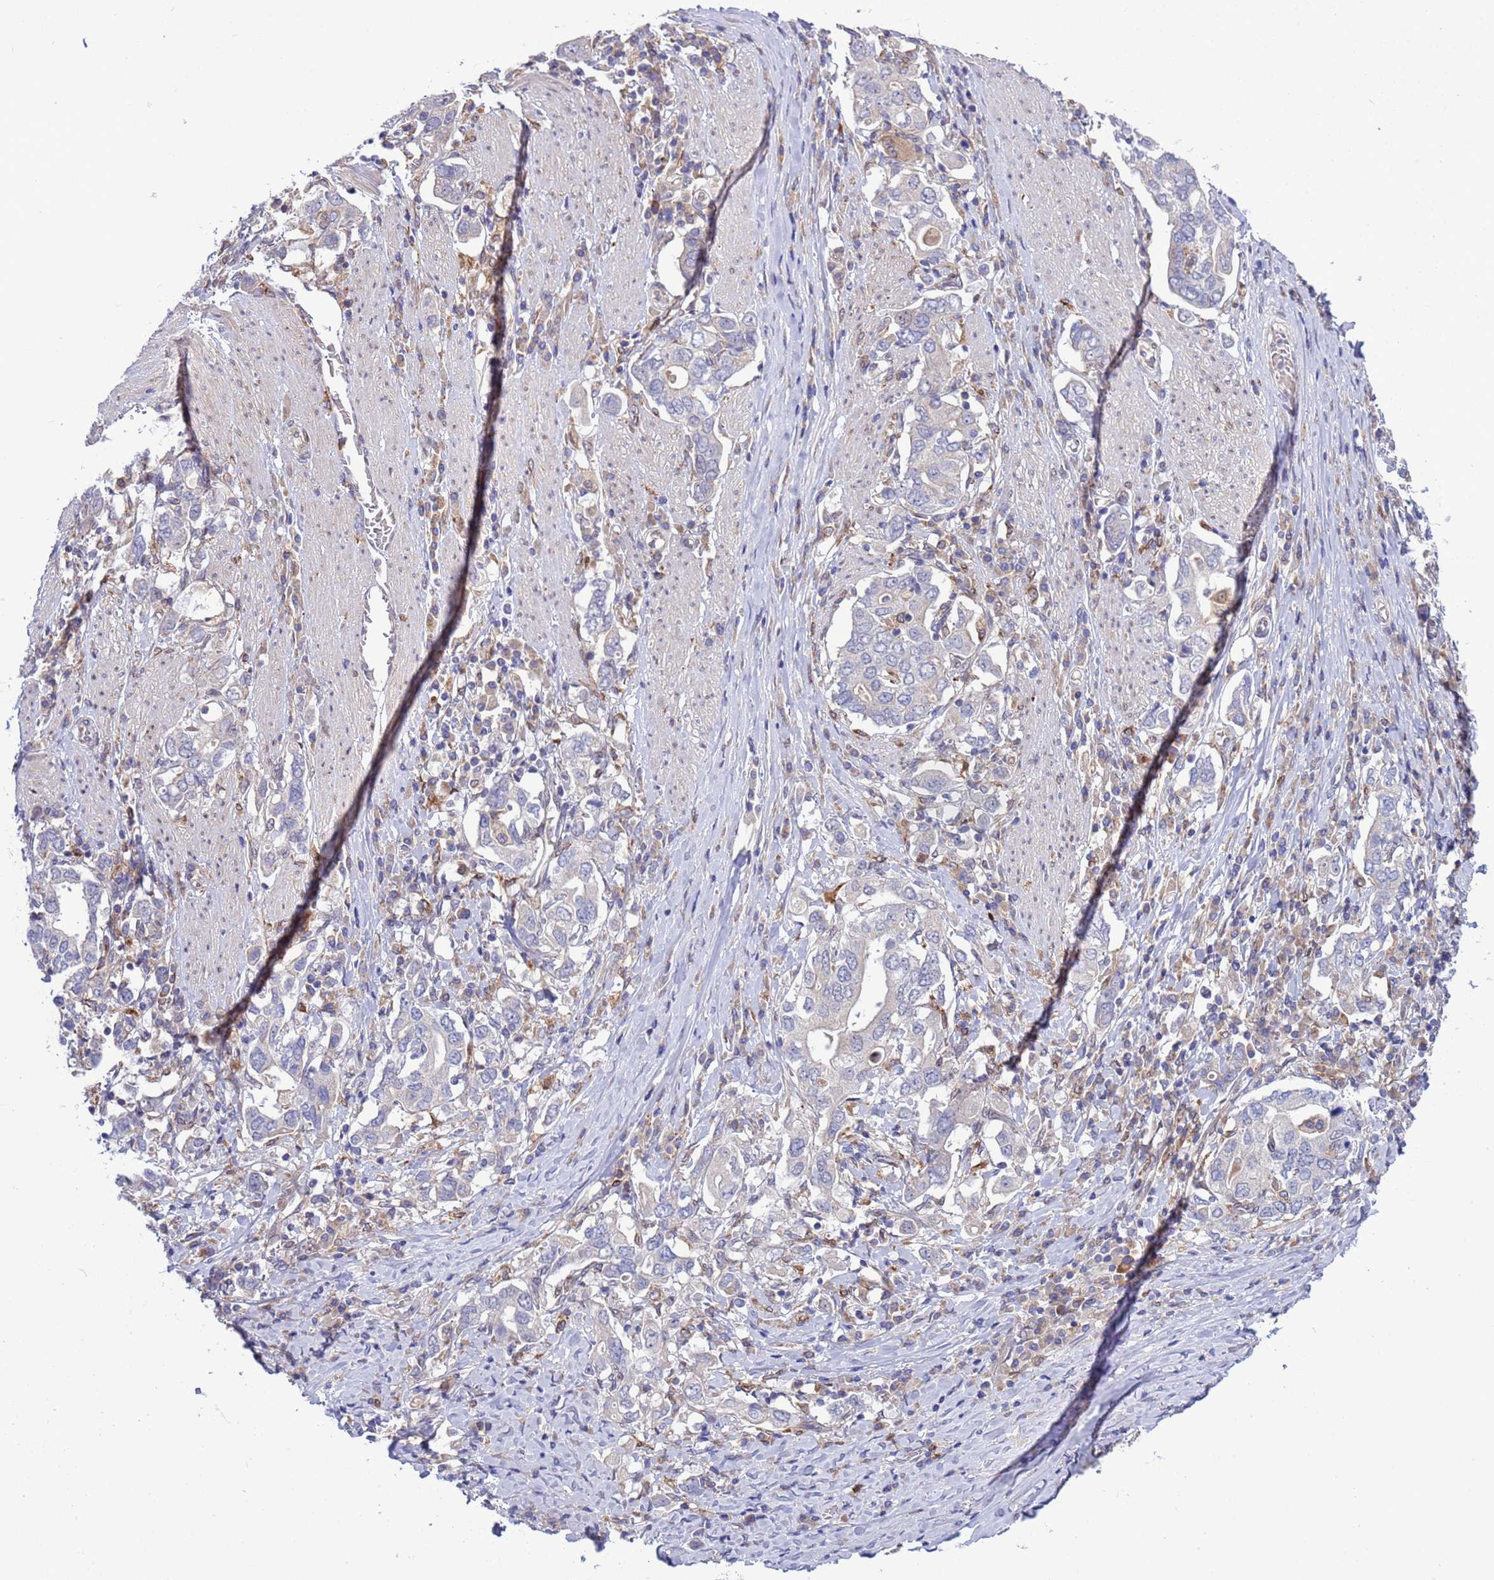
{"staining": {"intensity": "negative", "quantity": "none", "location": "none"}, "tissue": "stomach cancer", "cell_type": "Tumor cells", "image_type": "cancer", "snomed": [{"axis": "morphology", "description": "Adenocarcinoma, NOS"}, {"axis": "topography", "description": "Stomach, upper"}, {"axis": "topography", "description": "Stomach"}], "caption": "The image displays no significant expression in tumor cells of adenocarcinoma (stomach). (DAB (3,3'-diaminobenzidine) immunohistochemistry with hematoxylin counter stain).", "gene": "RAPGEF4", "patient": {"sex": "male", "age": 62}}